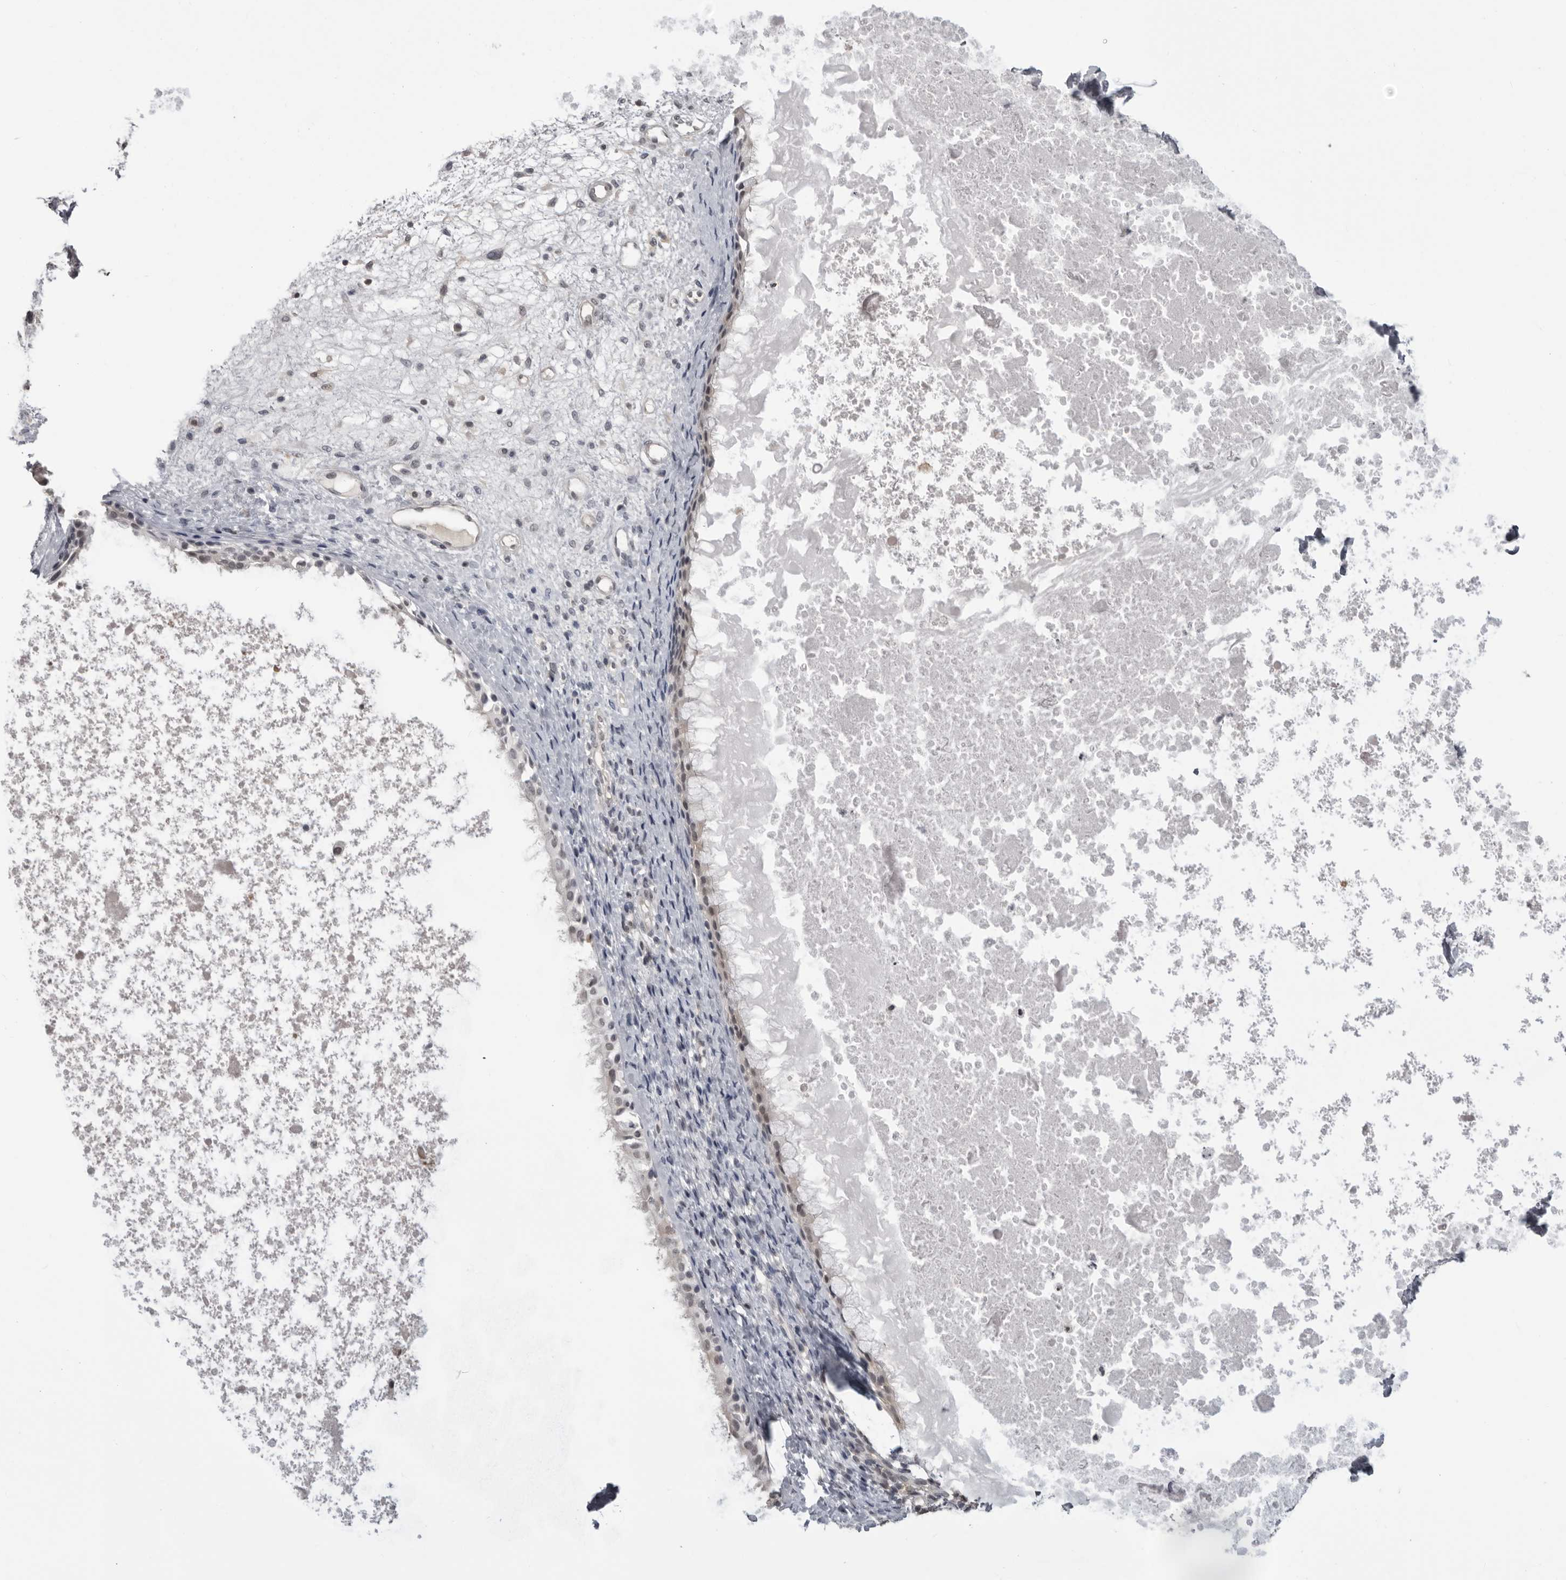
{"staining": {"intensity": "negative", "quantity": "none", "location": "none"}, "tissue": "nasopharynx", "cell_type": "Respiratory epithelial cells", "image_type": "normal", "snomed": [{"axis": "morphology", "description": "Normal tissue, NOS"}, {"axis": "topography", "description": "Nasopharynx"}], "caption": "DAB immunohistochemical staining of benign nasopharynx reveals no significant positivity in respiratory epithelial cells.", "gene": "PDCL3", "patient": {"sex": "male", "age": 22}}